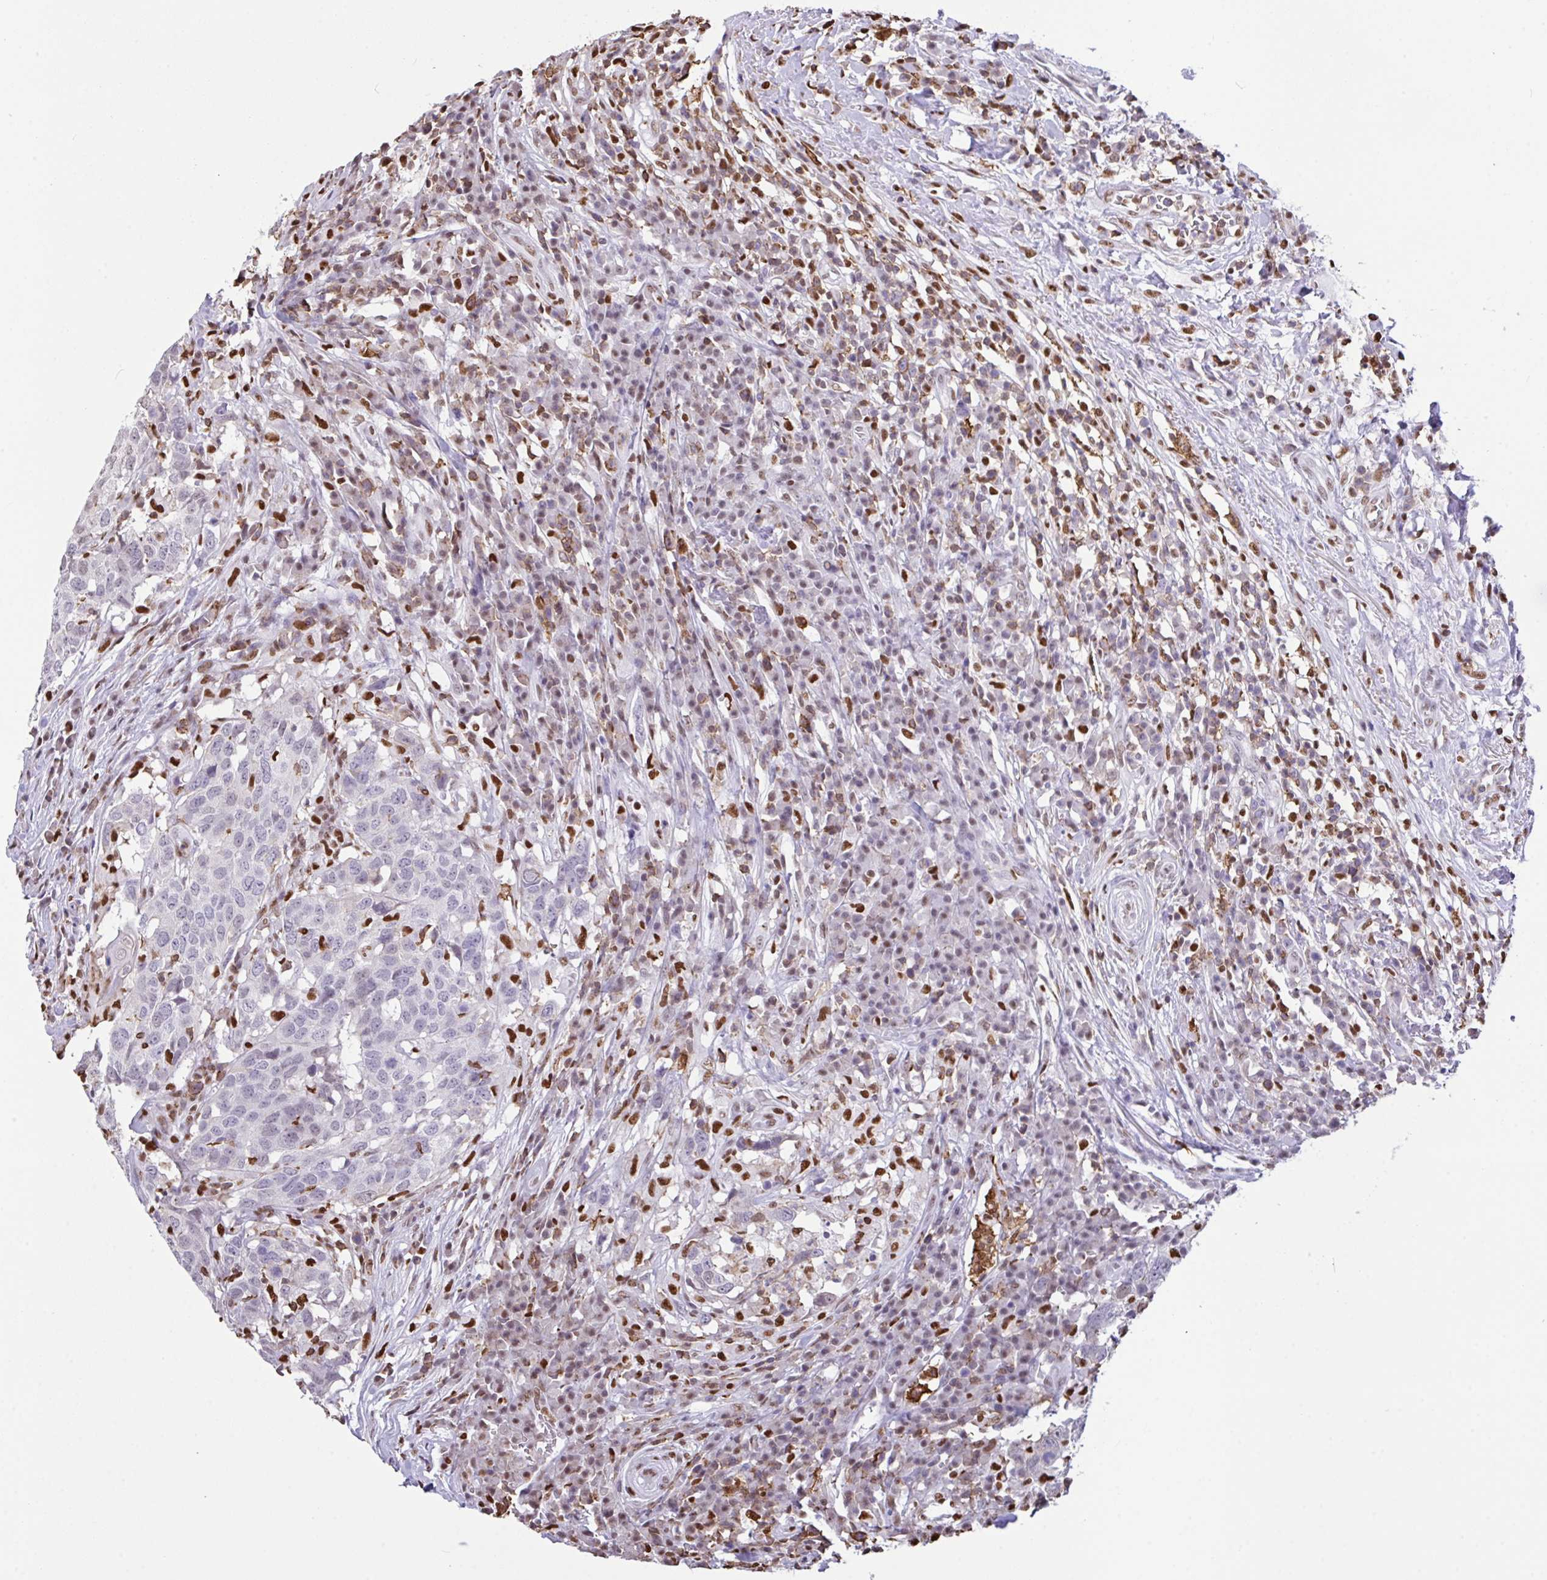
{"staining": {"intensity": "negative", "quantity": "none", "location": "none"}, "tissue": "head and neck cancer", "cell_type": "Tumor cells", "image_type": "cancer", "snomed": [{"axis": "morphology", "description": "Normal tissue, NOS"}, {"axis": "morphology", "description": "Squamous cell carcinoma, NOS"}, {"axis": "topography", "description": "Skeletal muscle"}, {"axis": "topography", "description": "Vascular tissue"}, {"axis": "topography", "description": "Peripheral nerve tissue"}, {"axis": "topography", "description": "Head-Neck"}], "caption": "This is a photomicrograph of immunohistochemistry (IHC) staining of head and neck cancer, which shows no staining in tumor cells.", "gene": "BTBD10", "patient": {"sex": "male", "age": 66}}